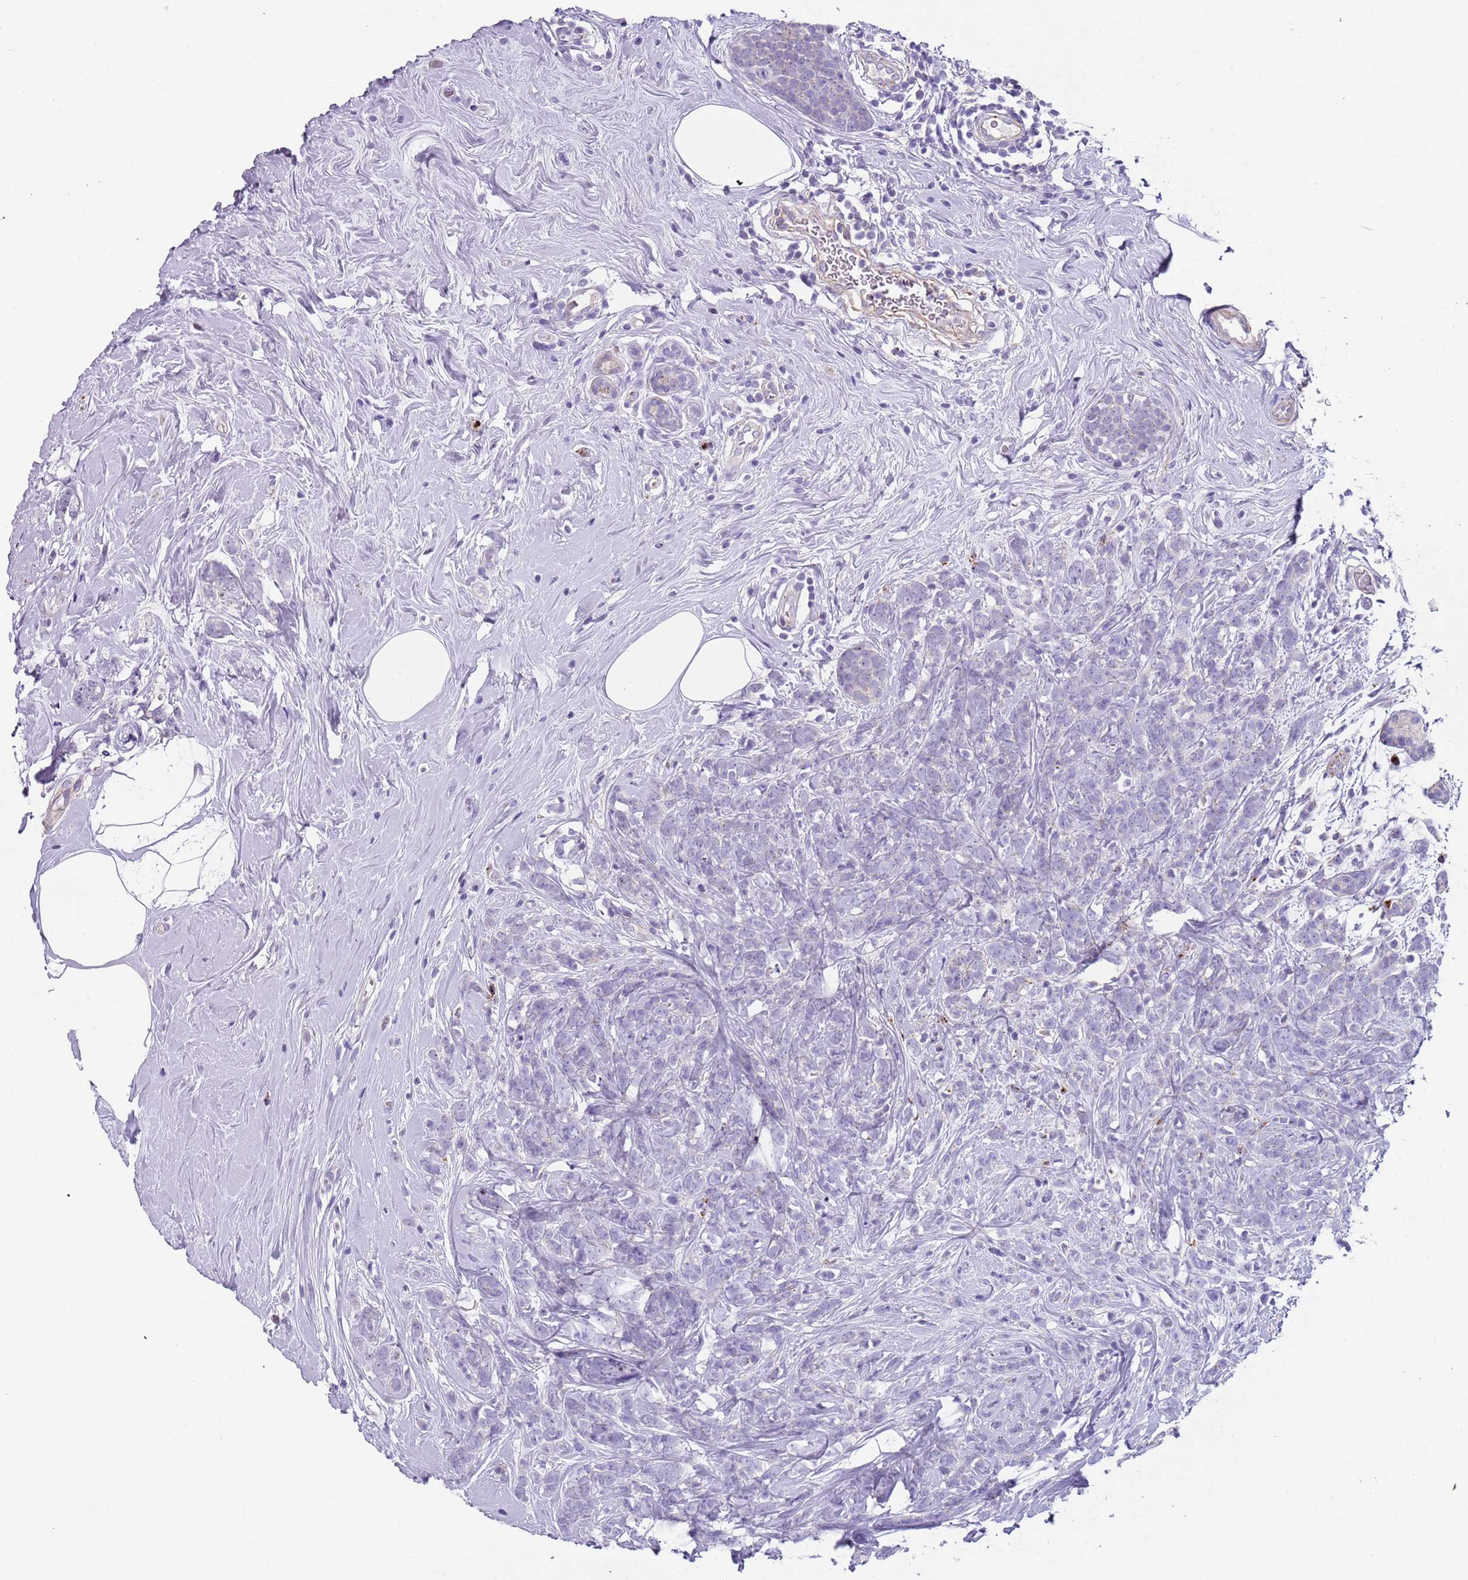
{"staining": {"intensity": "negative", "quantity": "none", "location": "none"}, "tissue": "breast cancer", "cell_type": "Tumor cells", "image_type": "cancer", "snomed": [{"axis": "morphology", "description": "Lobular carcinoma"}, {"axis": "topography", "description": "Breast"}], "caption": "There is no significant staining in tumor cells of breast lobular carcinoma.", "gene": "LRRN3", "patient": {"sex": "female", "age": 58}}